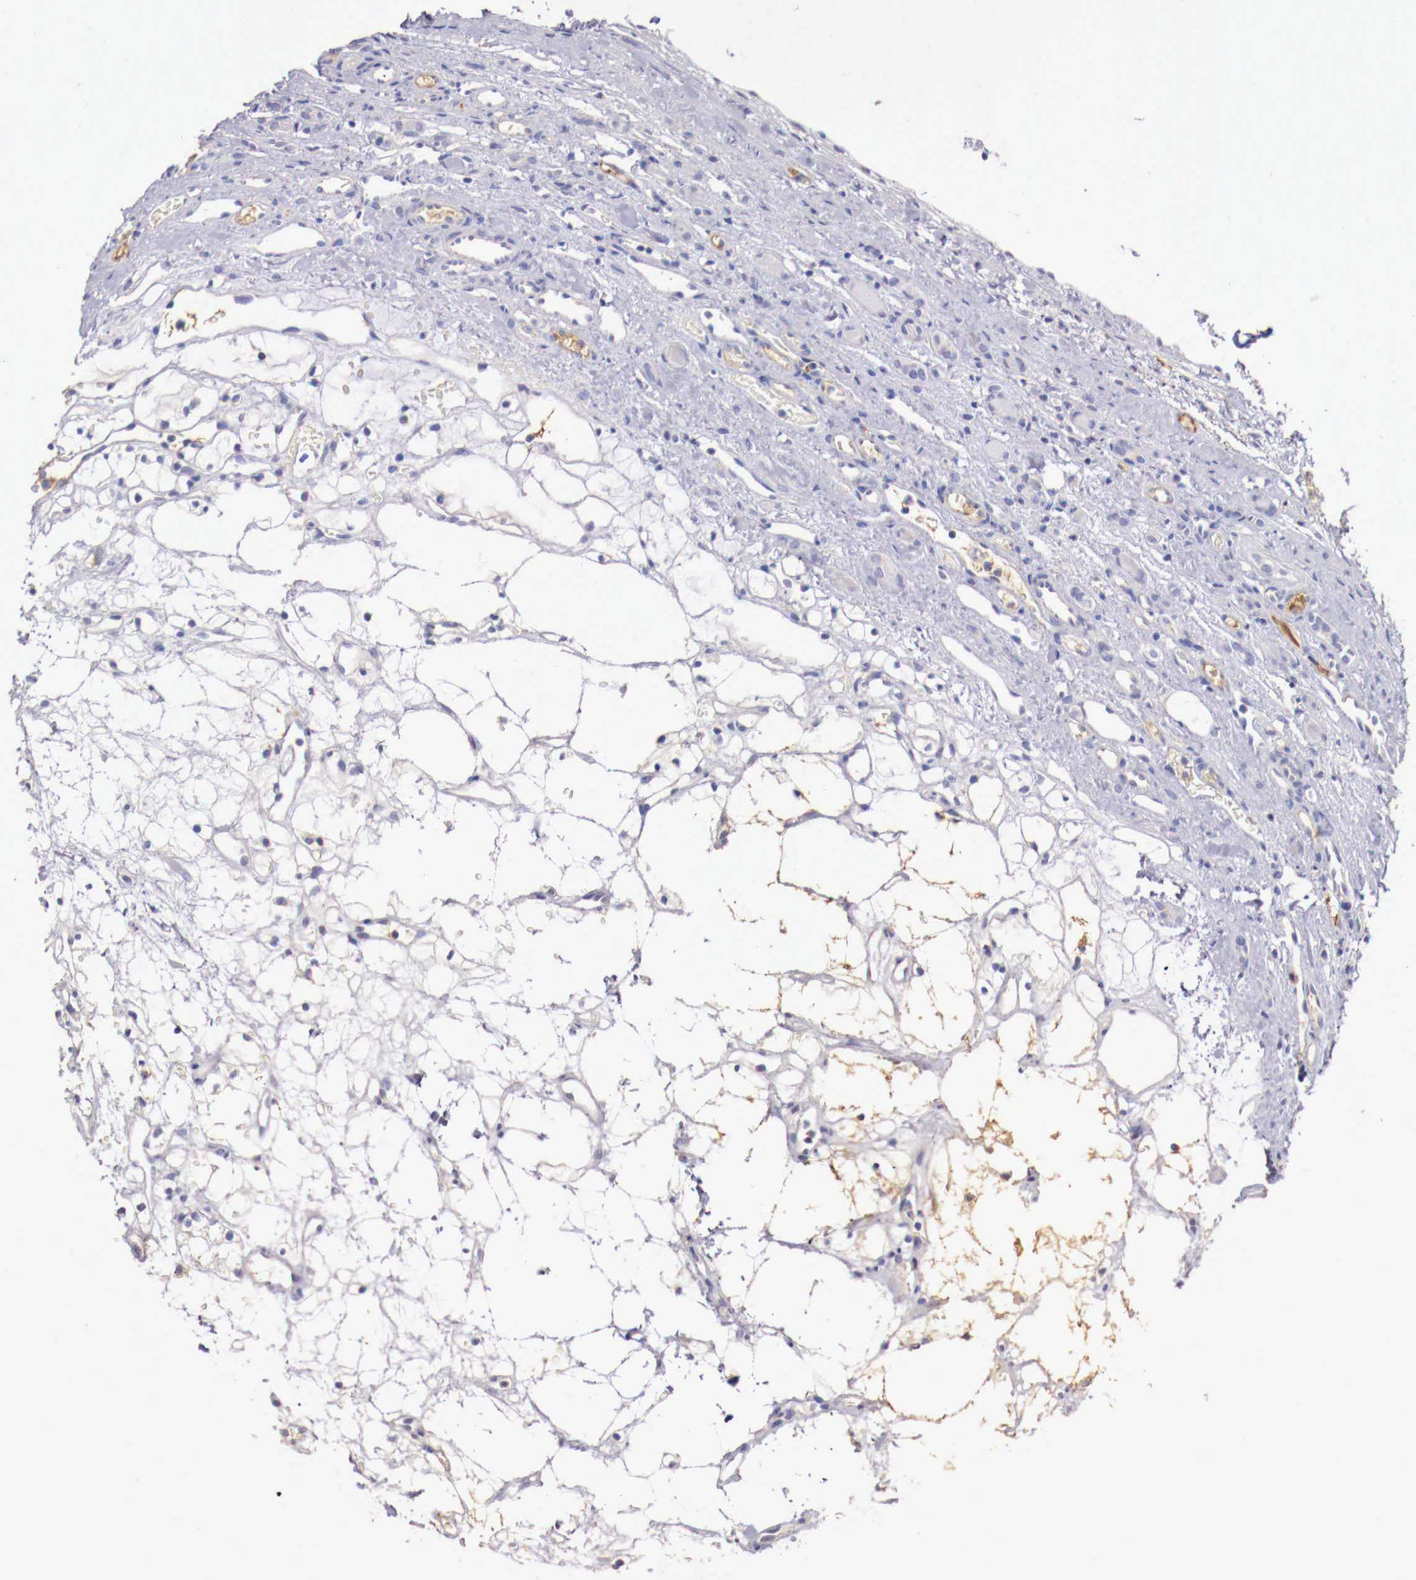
{"staining": {"intensity": "negative", "quantity": "none", "location": "none"}, "tissue": "renal cancer", "cell_type": "Tumor cells", "image_type": "cancer", "snomed": [{"axis": "morphology", "description": "Adenocarcinoma, NOS"}, {"axis": "topography", "description": "Kidney"}], "caption": "The image displays no significant staining in tumor cells of renal cancer. (Brightfield microscopy of DAB IHC at high magnification).", "gene": "PITPNA", "patient": {"sex": "female", "age": 60}}